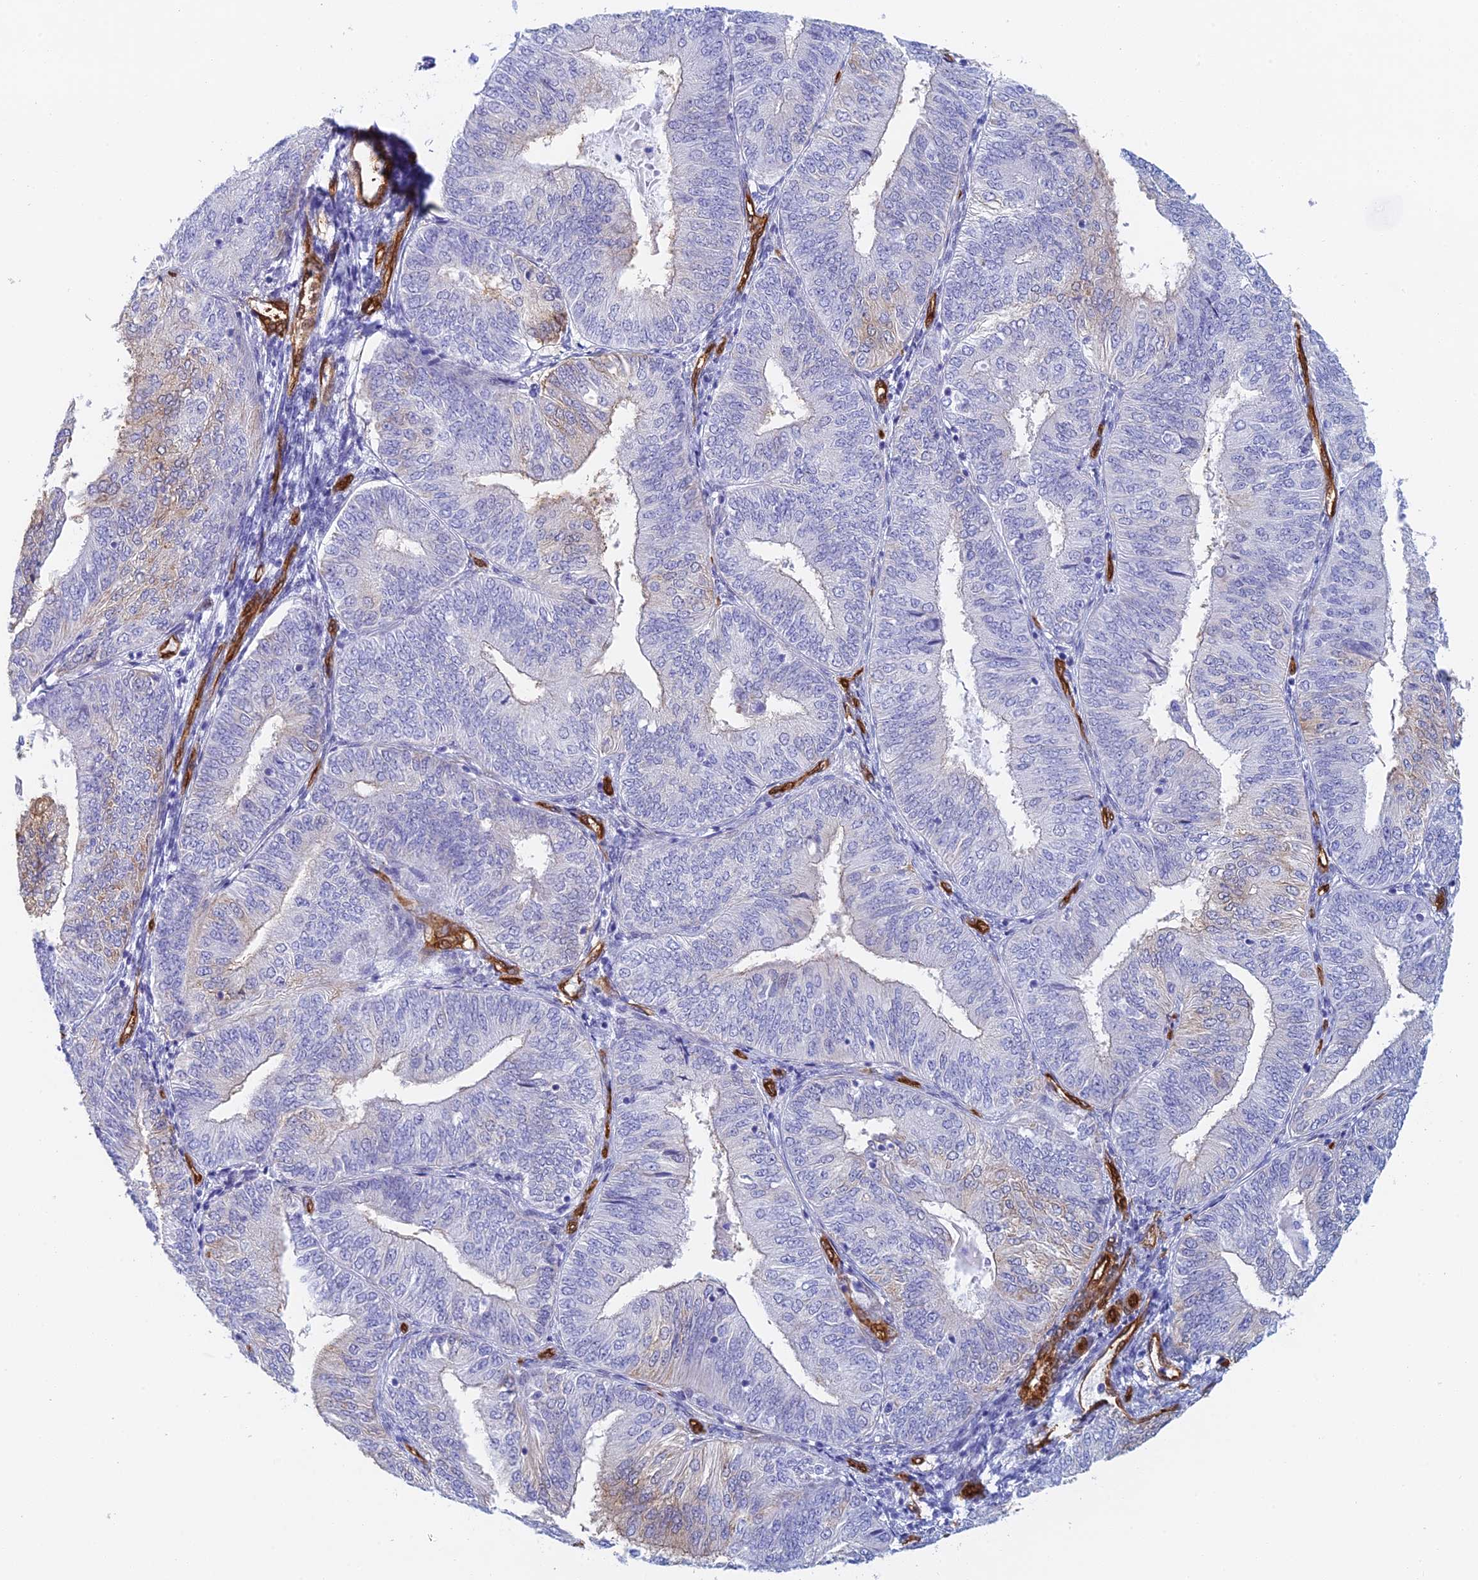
{"staining": {"intensity": "moderate", "quantity": "<25%", "location": "cytoplasmic/membranous"}, "tissue": "endometrial cancer", "cell_type": "Tumor cells", "image_type": "cancer", "snomed": [{"axis": "morphology", "description": "Adenocarcinoma, NOS"}, {"axis": "topography", "description": "Endometrium"}], "caption": "Immunohistochemical staining of endometrial cancer (adenocarcinoma) exhibits moderate cytoplasmic/membranous protein staining in about <25% of tumor cells.", "gene": "CRIP2", "patient": {"sex": "female", "age": 58}}